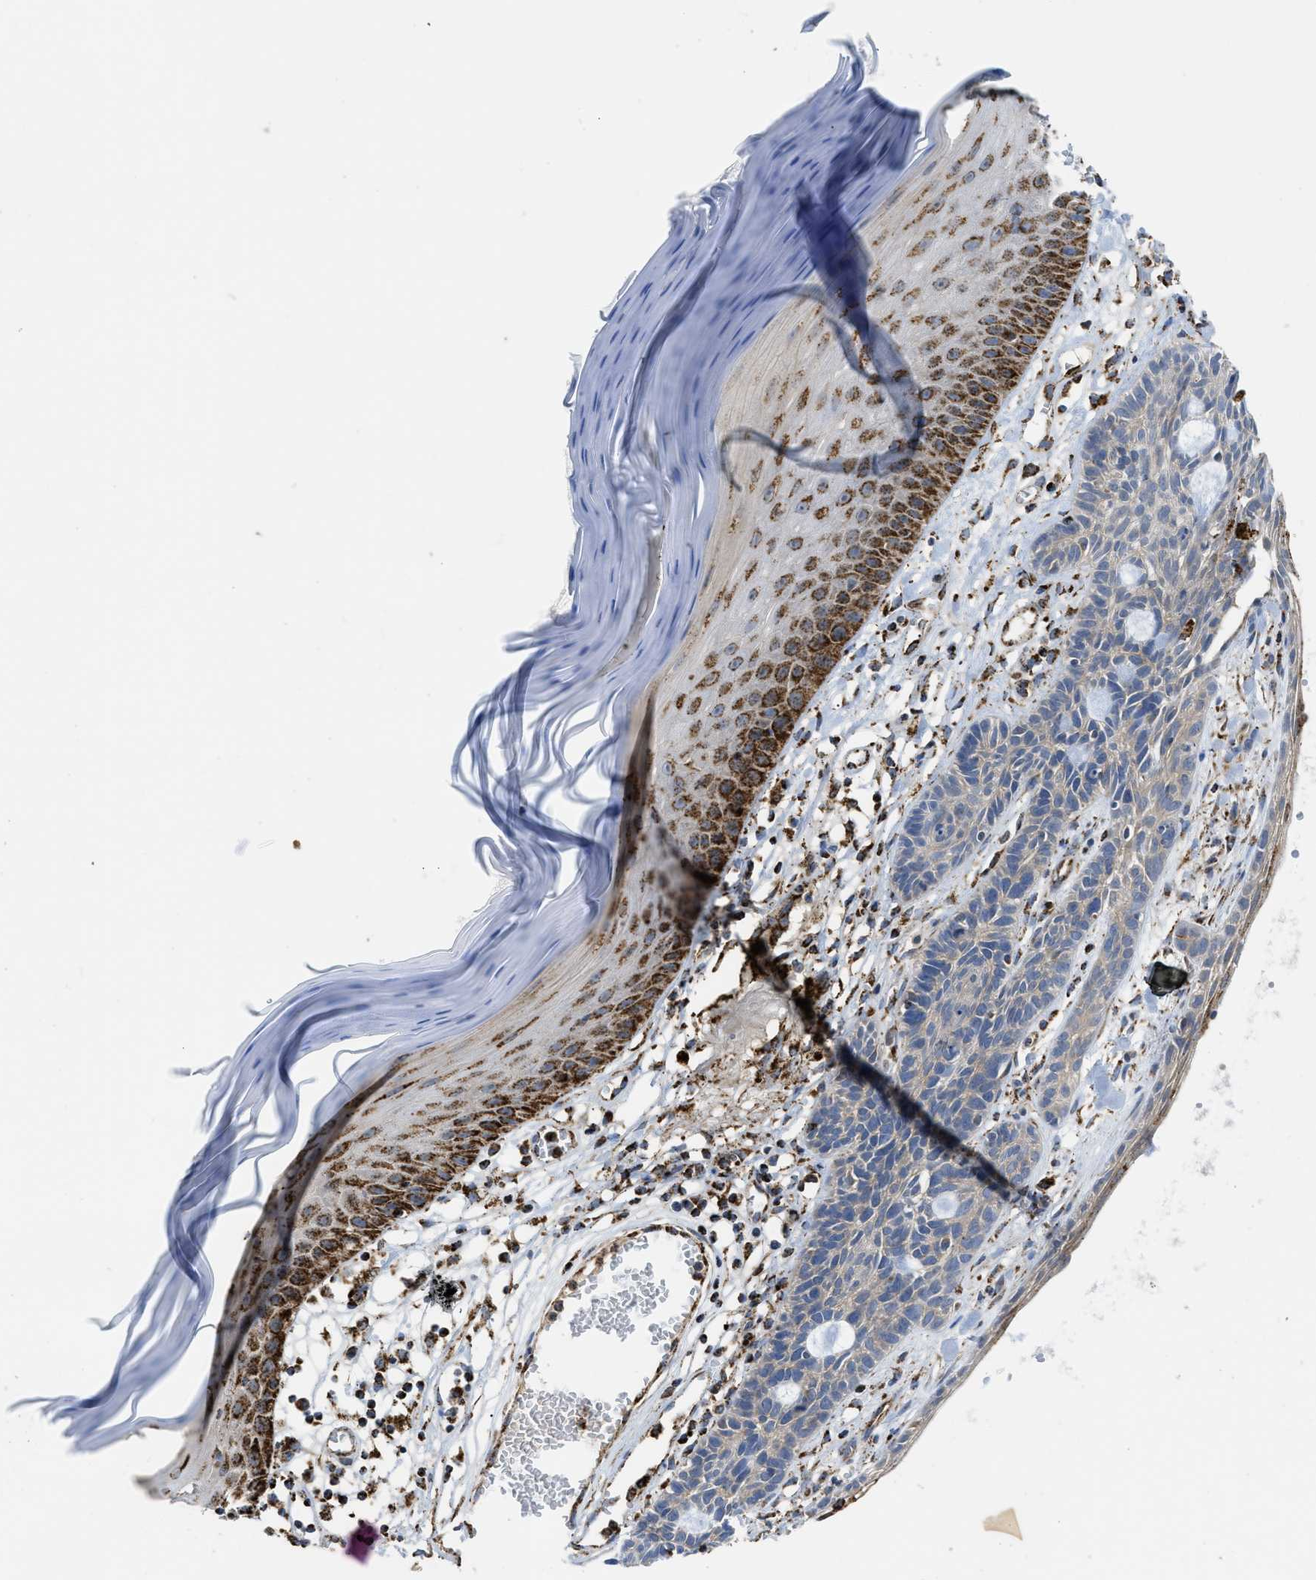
{"staining": {"intensity": "weak", "quantity": ">75%", "location": "cytoplasmic/membranous"}, "tissue": "skin cancer", "cell_type": "Tumor cells", "image_type": "cancer", "snomed": [{"axis": "morphology", "description": "Basal cell carcinoma"}, {"axis": "topography", "description": "Skin"}], "caption": "Immunohistochemical staining of skin basal cell carcinoma exhibits weak cytoplasmic/membranous protein positivity in approximately >75% of tumor cells. (DAB (3,3'-diaminobenzidine) IHC, brown staining for protein, blue staining for nuclei).", "gene": "SQOR", "patient": {"sex": "male", "age": 67}}